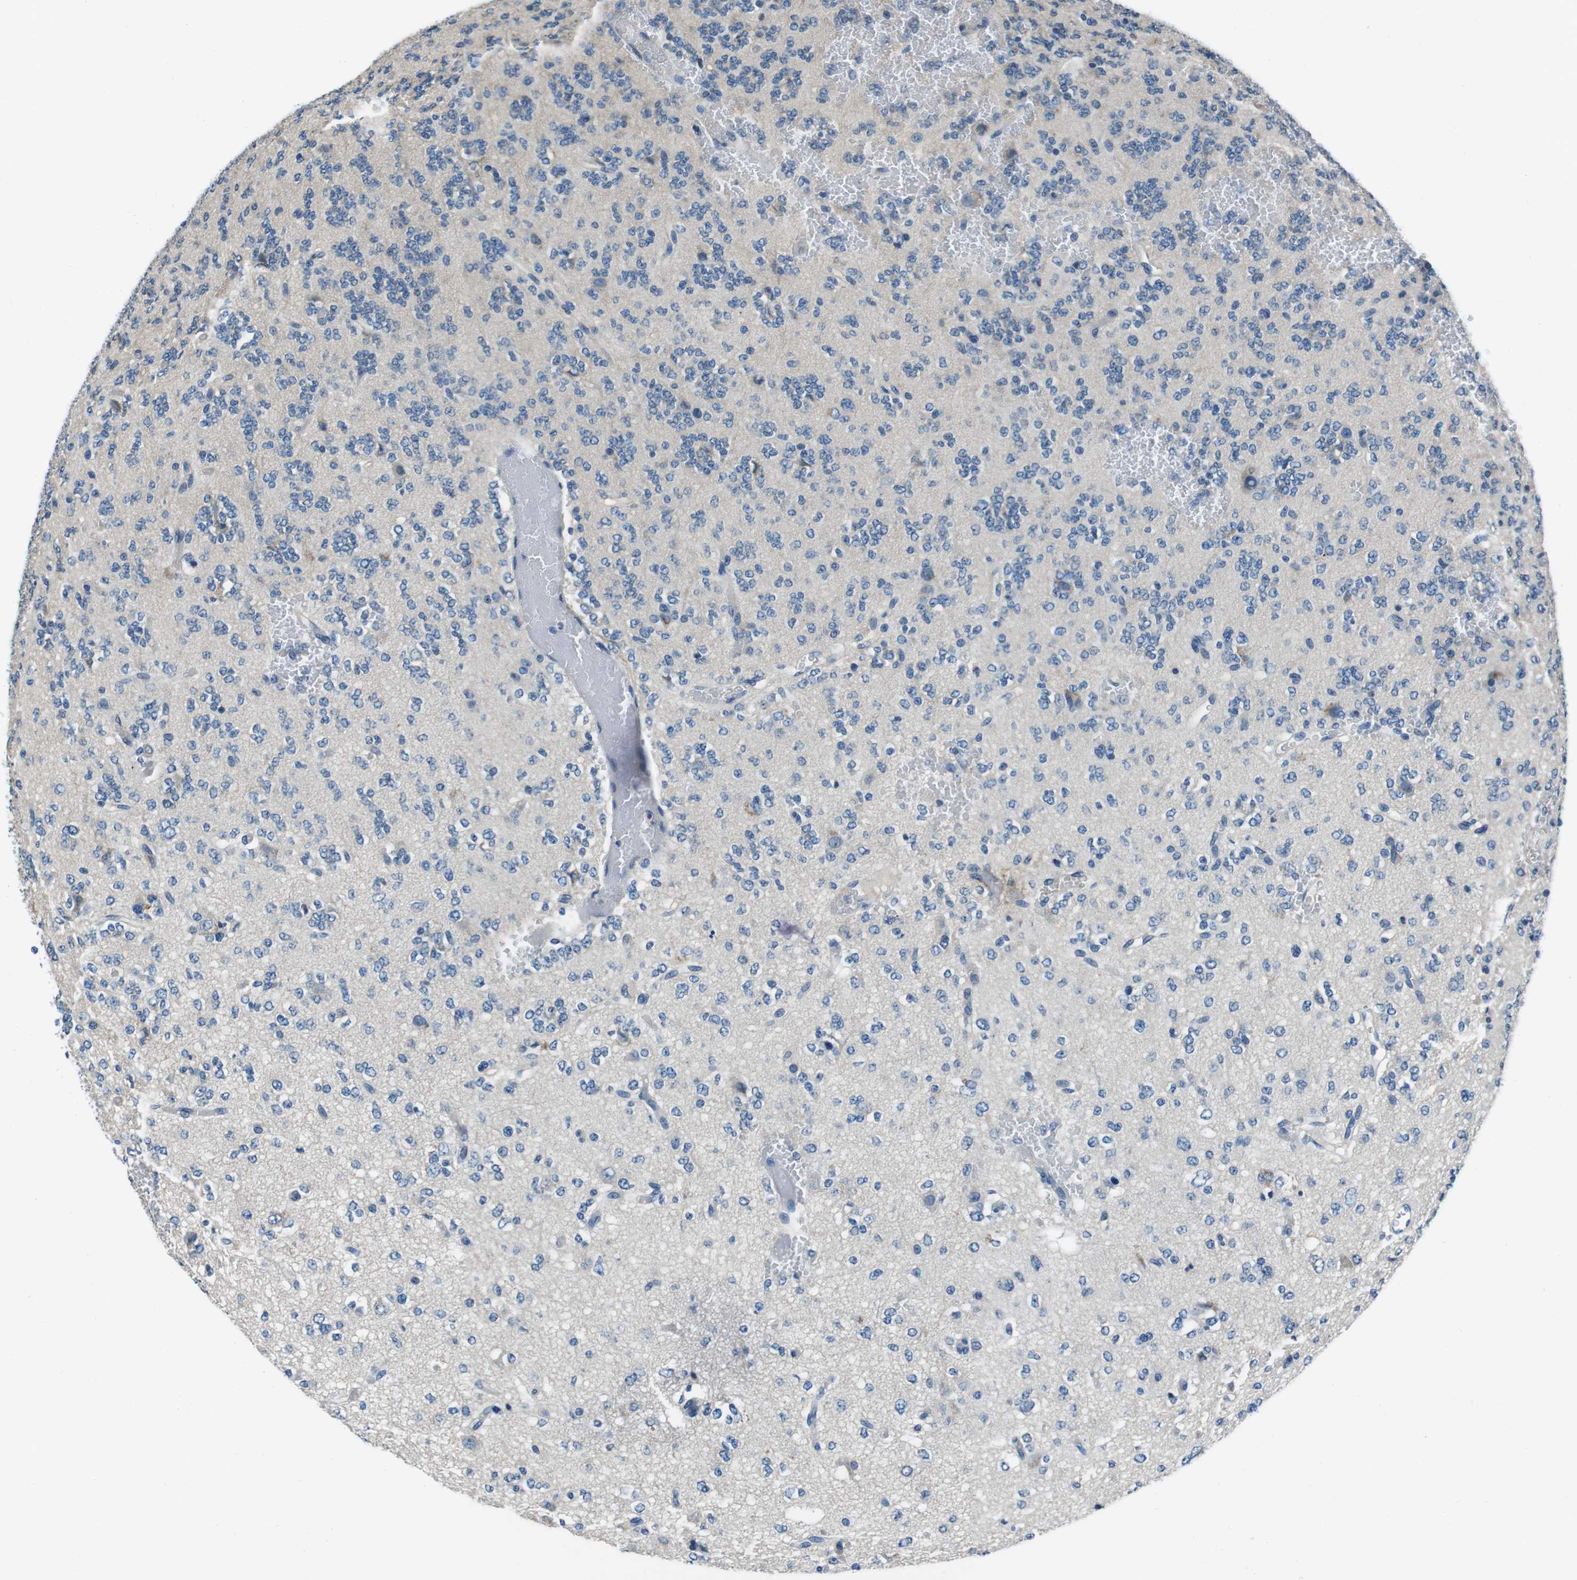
{"staining": {"intensity": "negative", "quantity": "none", "location": "none"}, "tissue": "glioma", "cell_type": "Tumor cells", "image_type": "cancer", "snomed": [{"axis": "morphology", "description": "Glioma, malignant, Low grade"}, {"axis": "topography", "description": "Brain"}], "caption": "Immunohistochemistry (IHC) of human low-grade glioma (malignant) exhibits no expression in tumor cells.", "gene": "CASQ1", "patient": {"sex": "male", "age": 38}}